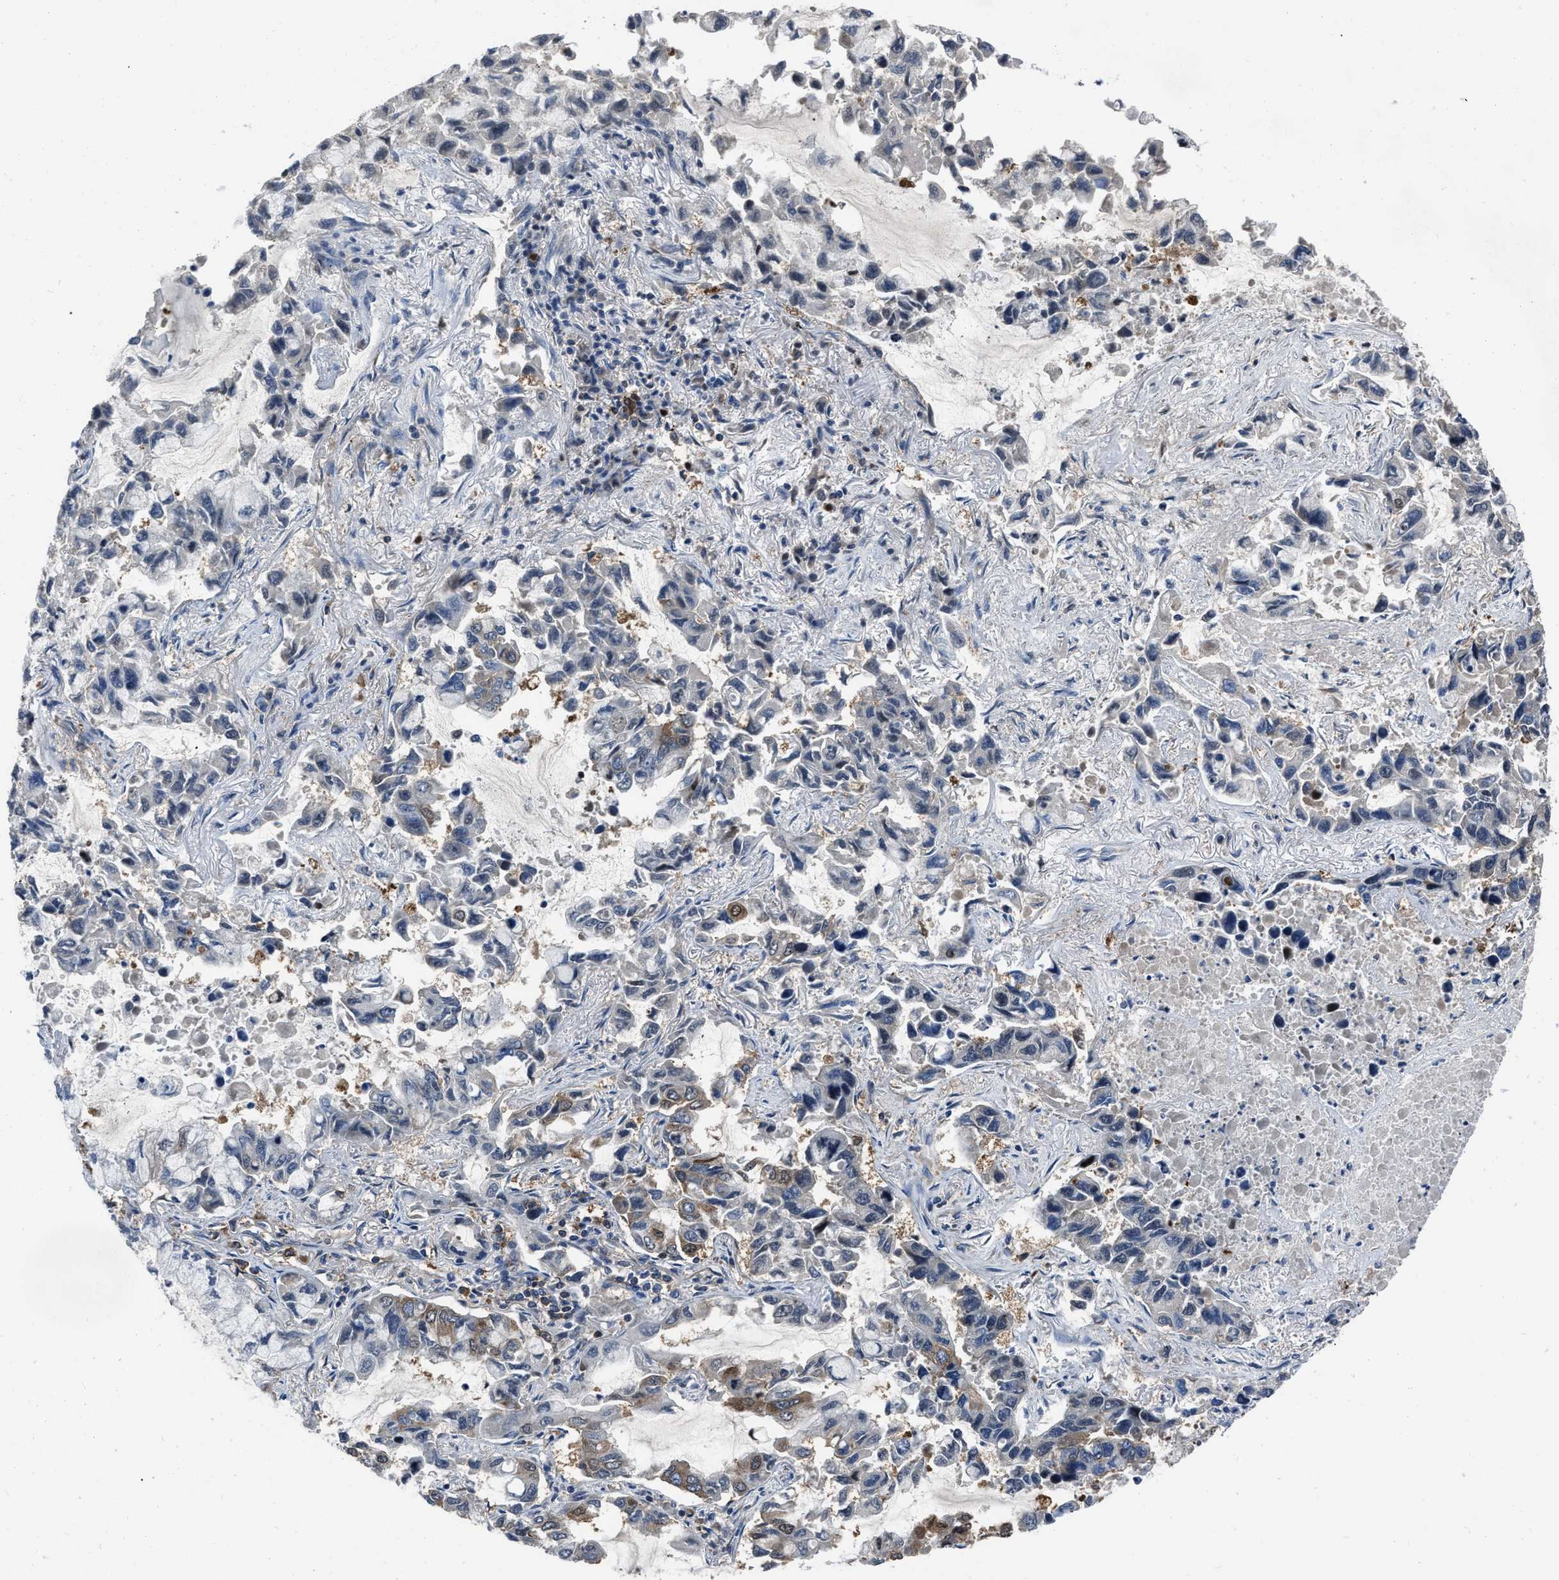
{"staining": {"intensity": "moderate", "quantity": "<25%", "location": "cytoplasmic/membranous"}, "tissue": "lung cancer", "cell_type": "Tumor cells", "image_type": "cancer", "snomed": [{"axis": "morphology", "description": "Adenocarcinoma, NOS"}, {"axis": "topography", "description": "Lung"}], "caption": "The image reveals a brown stain indicating the presence of a protein in the cytoplasmic/membranous of tumor cells in lung adenocarcinoma. (brown staining indicates protein expression, while blue staining denotes nuclei).", "gene": "YARS1", "patient": {"sex": "male", "age": 64}}